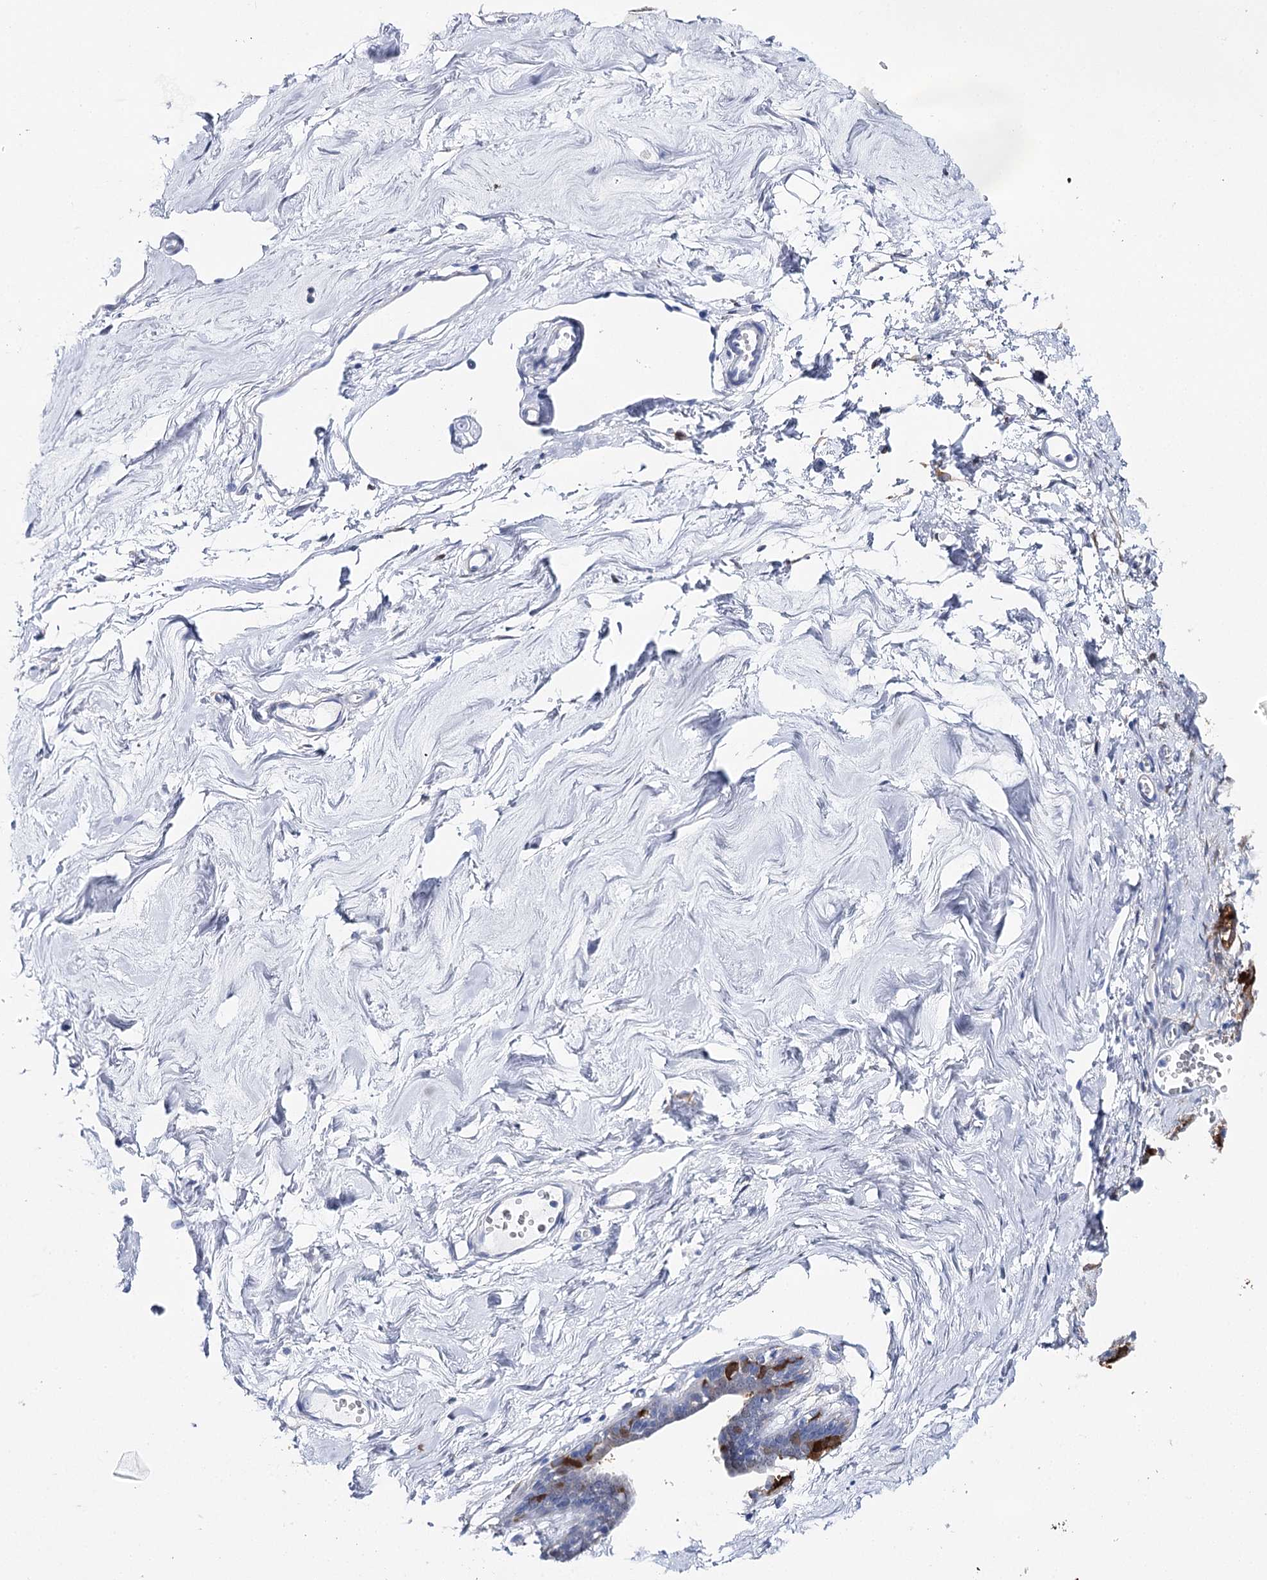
{"staining": {"intensity": "negative", "quantity": "none", "location": "none"}, "tissue": "breast", "cell_type": "Adipocytes", "image_type": "normal", "snomed": [{"axis": "morphology", "description": "Normal tissue, NOS"}, {"axis": "topography", "description": "Breast"}], "caption": "Protein analysis of unremarkable breast reveals no significant expression in adipocytes. (Stains: DAB IHC with hematoxylin counter stain, Microscopy: brightfield microscopy at high magnification).", "gene": "UGDH", "patient": {"sex": "female", "age": 27}}